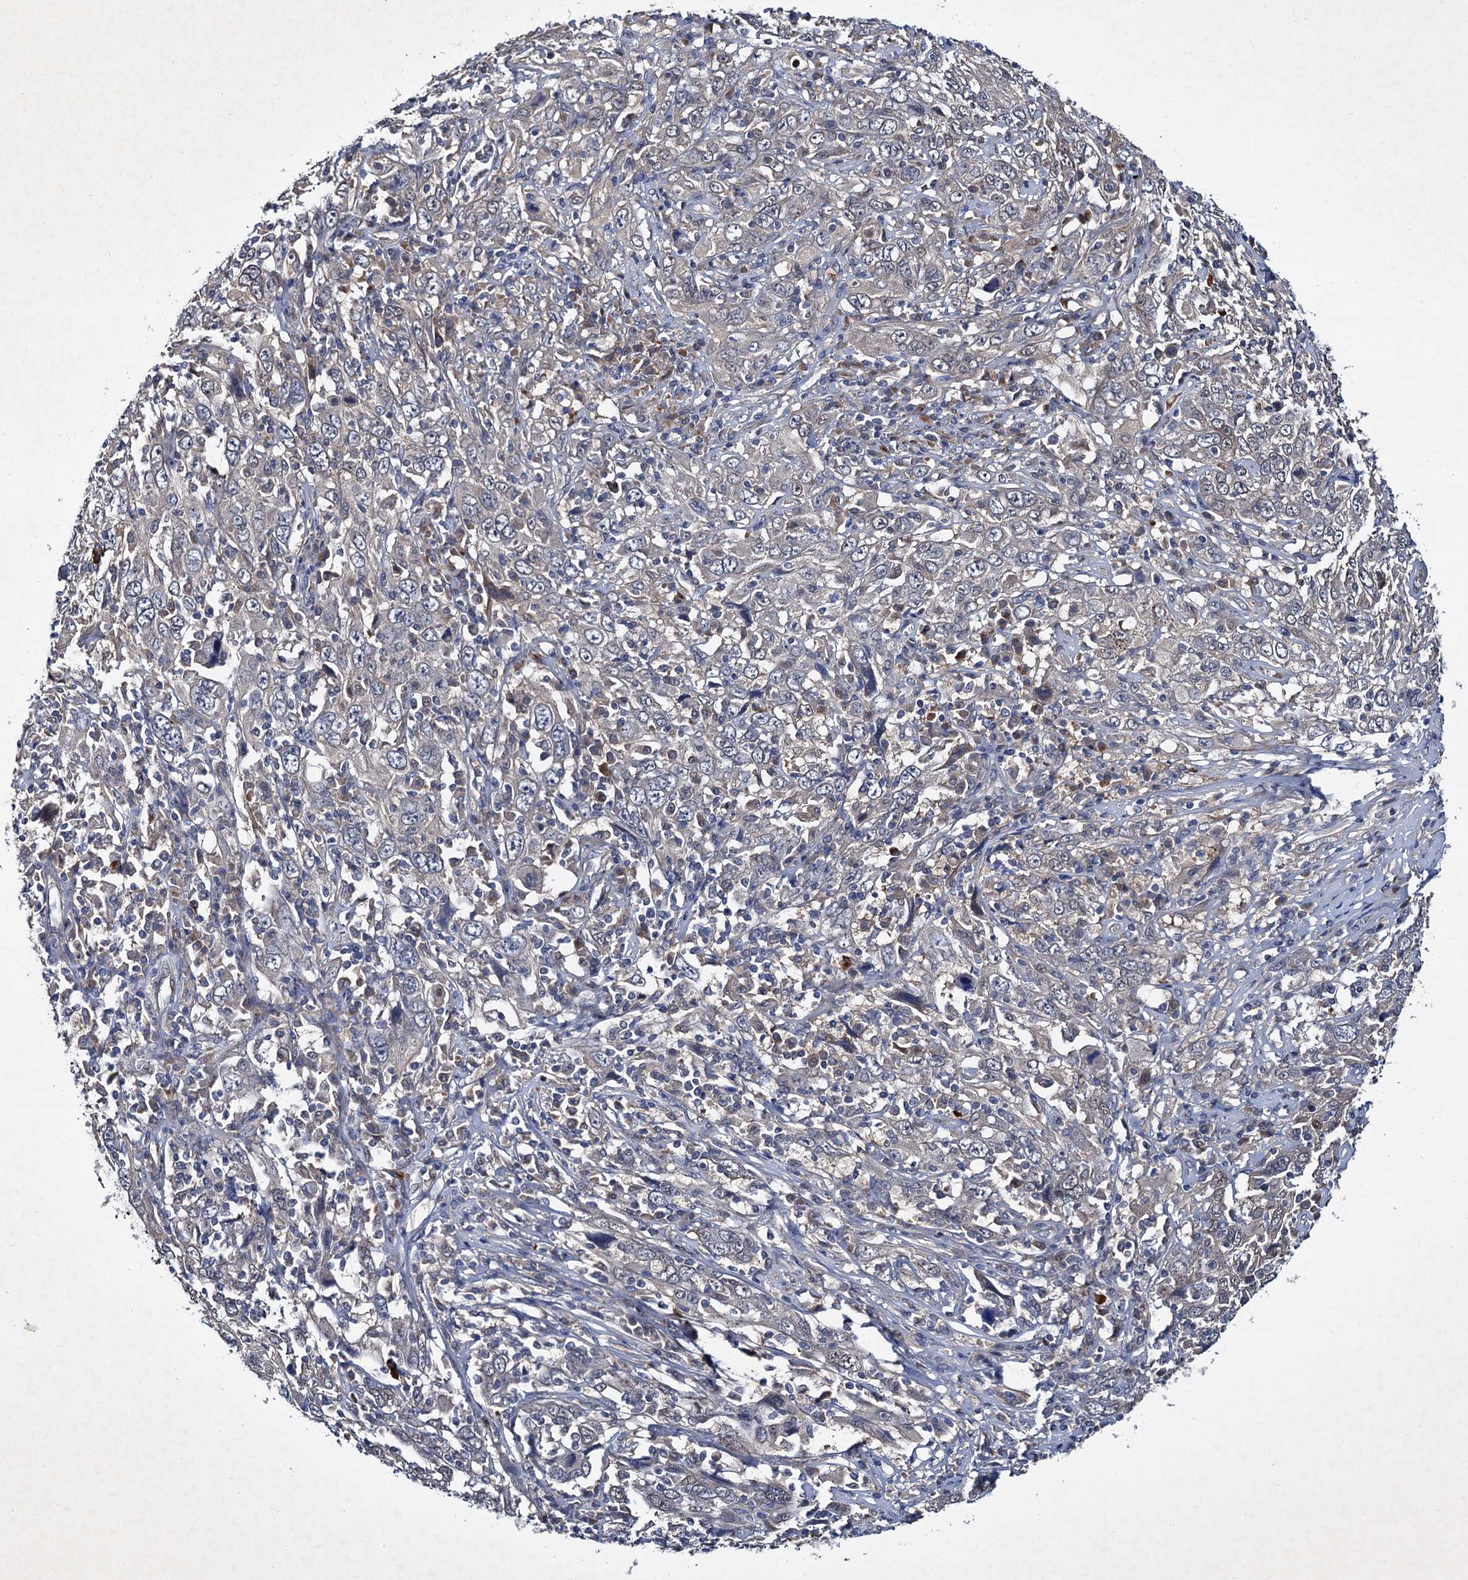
{"staining": {"intensity": "negative", "quantity": "none", "location": "none"}, "tissue": "cervical cancer", "cell_type": "Tumor cells", "image_type": "cancer", "snomed": [{"axis": "morphology", "description": "Squamous cell carcinoma, NOS"}, {"axis": "topography", "description": "Cervix"}], "caption": "Immunohistochemical staining of cervical squamous cell carcinoma exhibits no significant expression in tumor cells. (Immunohistochemistry, brightfield microscopy, high magnification).", "gene": "TMEM39B", "patient": {"sex": "female", "age": 46}}